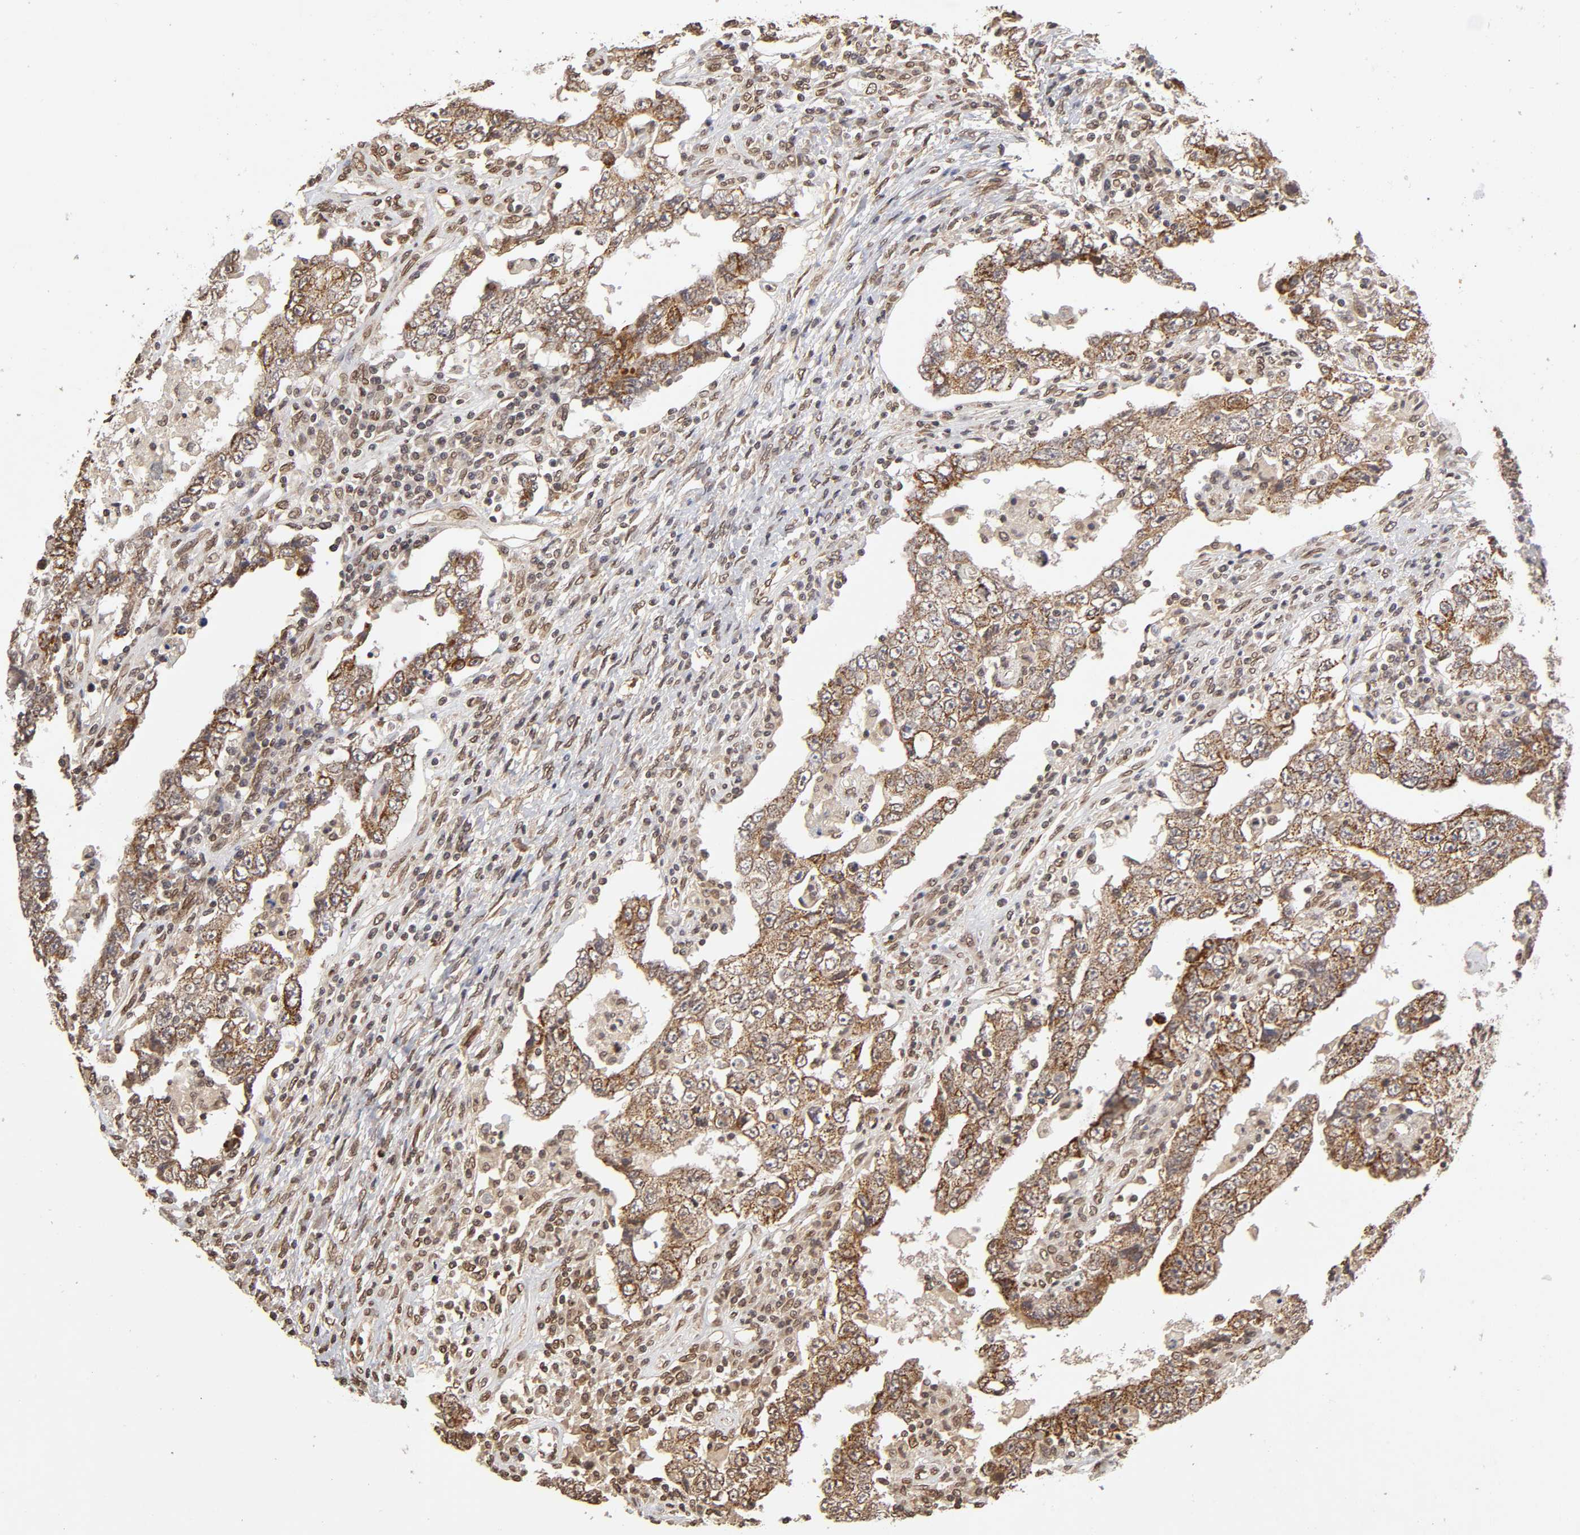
{"staining": {"intensity": "moderate", "quantity": ">75%", "location": "cytoplasmic/membranous"}, "tissue": "testis cancer", "cell_type": "Tumor cells", "image_type": "cancer", "snomed": [{"axis": "morphology", "description": "Carcinoma, Embryonal, NOS"}, {"axis": "topography", "description": "Testis"}], "caption": "Immunohistochemical staining of embryonal carcinoma (testis) demonstrates moderate cytoplasmic/membranous protein expression in approximately >75% of tumor cells.", "gene": "MLLT6", "patient": {"sex": "male", "age": 26}}